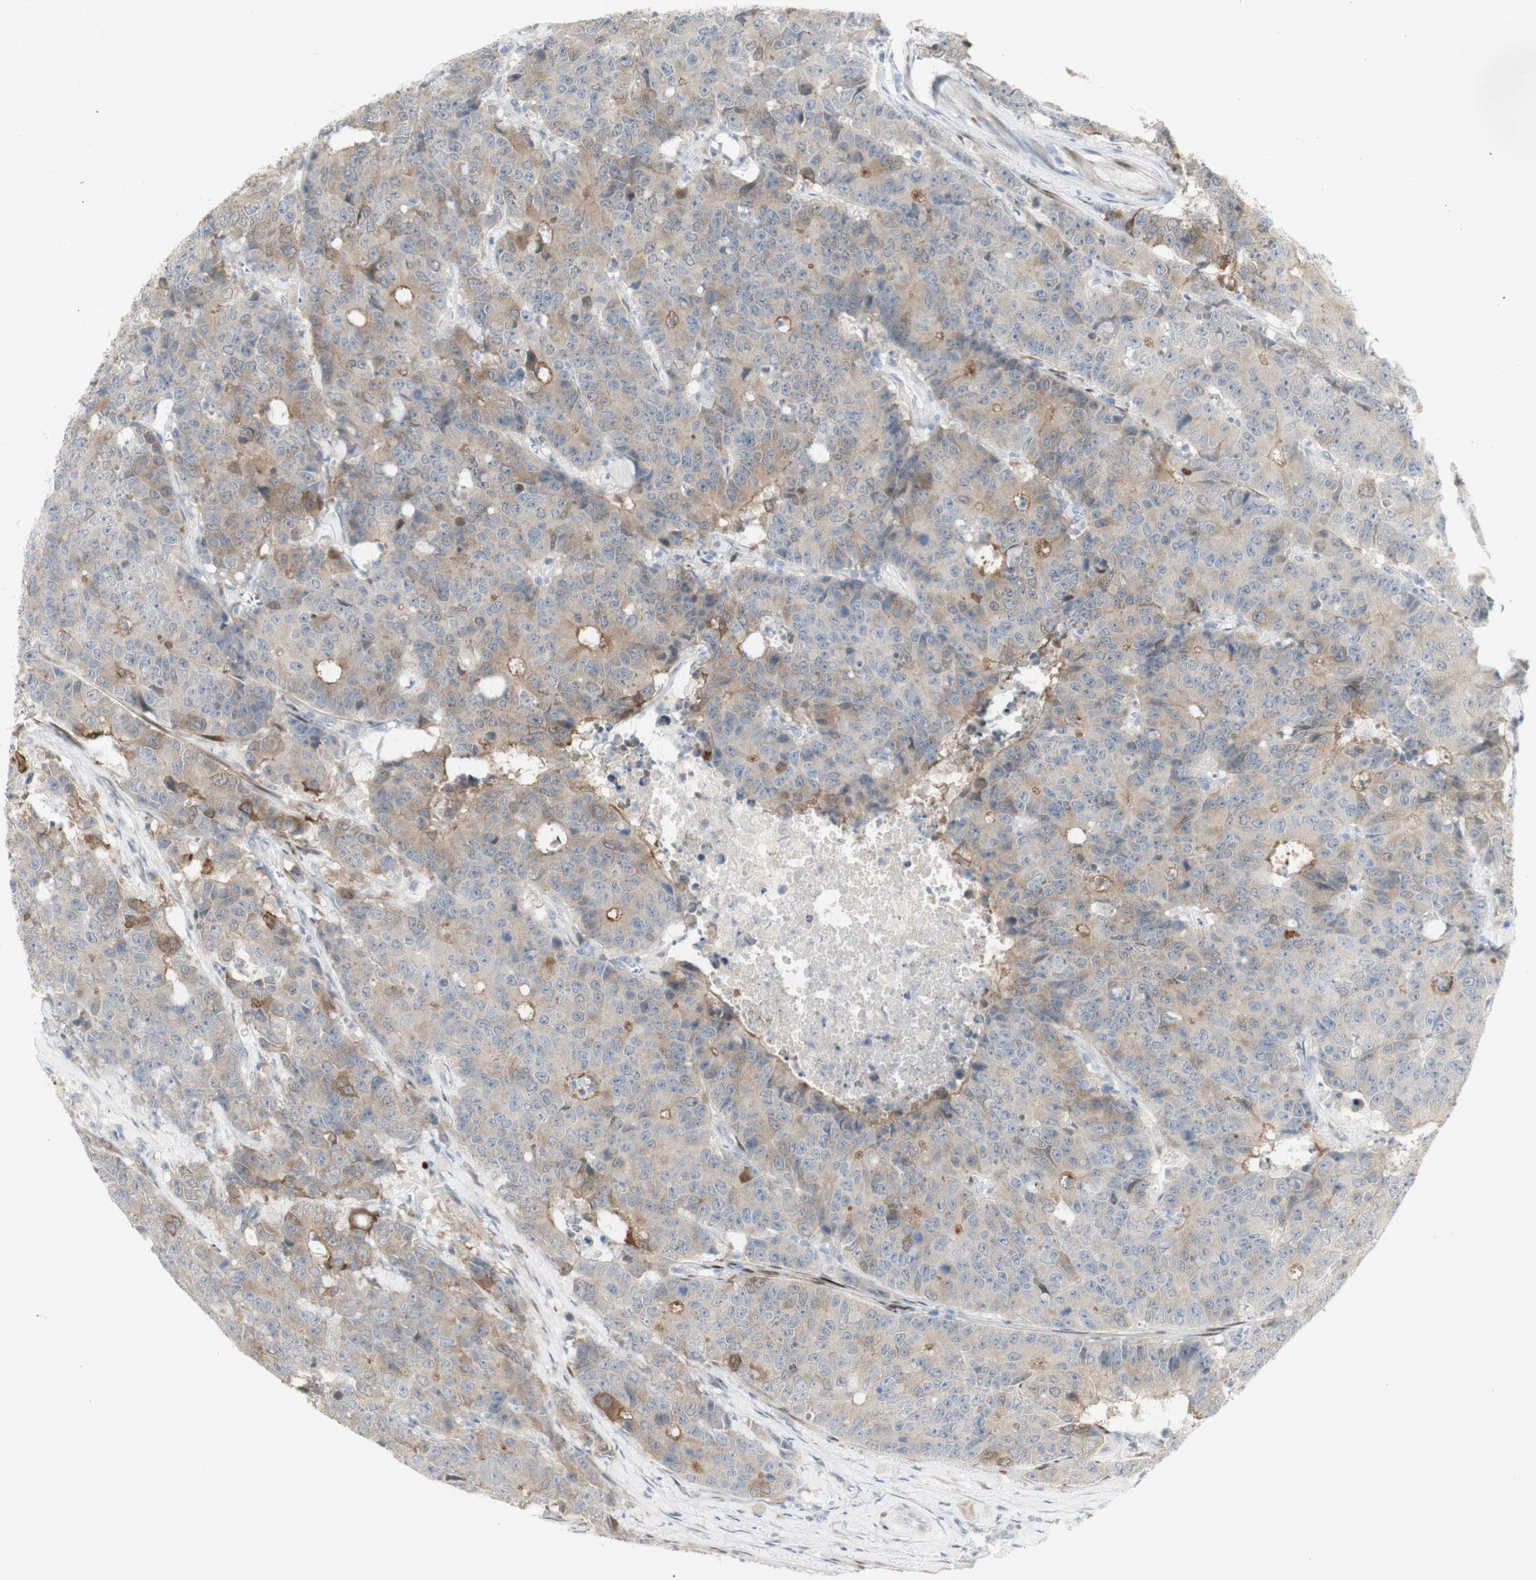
{"staining": {"intensity": "moderate", "quantity": "25%-75%", "location": "cytoplasmic/membranous"}, "tissue": "colorectal cancer", "cell_type": "Tumor cells", "image_type": "cancer", "snomed": [{"axis": "morphology", "description": "Adenocarcinoma, NOS"}, {"axis": "topography", "description": "Colon"}], "caption": "This is an image of immunohistochemistry staining of adenocarcinoma (colorectal), which shows moderate staining in the cytoplasmic/membranous of tumor cells.", "gene": "C1orf116", "patient": {"sex": "female", "age": 86}}